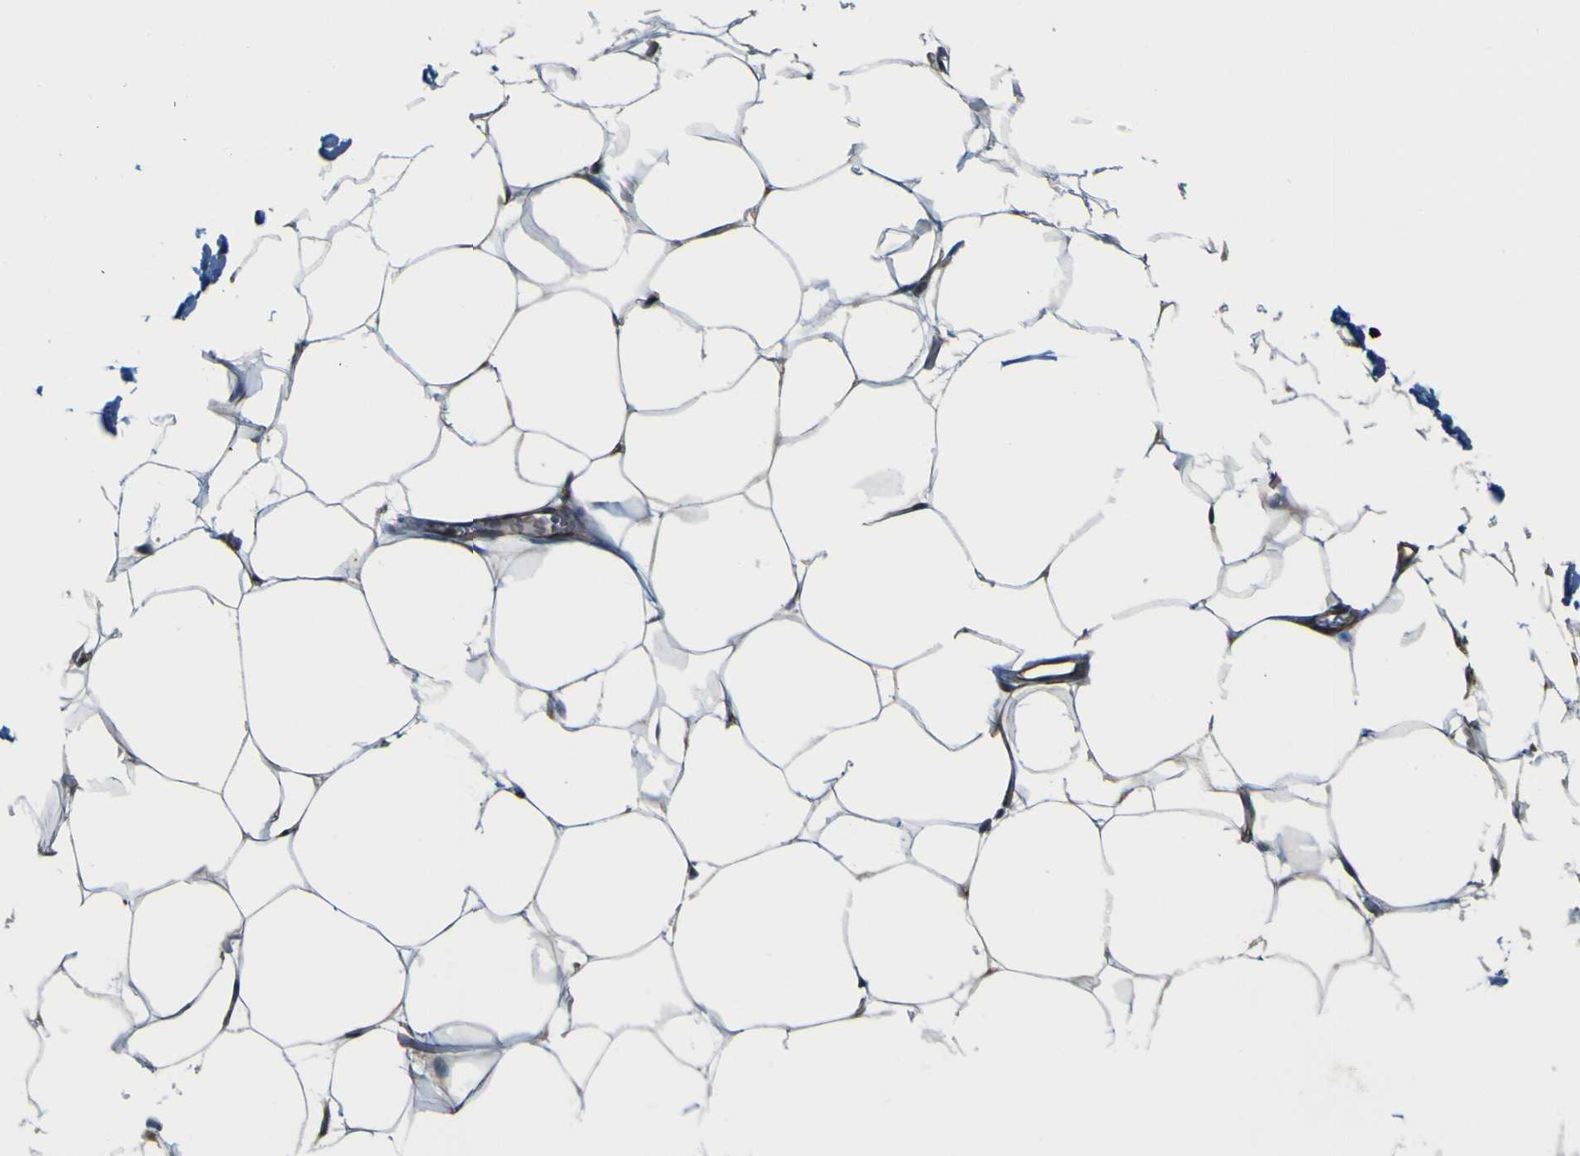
{"staining": {"intensity": "weak", "quantity": ">75%", "location": "cytoplasmic/membranous"}, "tissue": "adipose tissue", "cell_type": "Adipocytes", "image_type": "normal", "snomed": [{"axis": "morphology", "description": "Normal tissue, NOS"}, {"axis": "topography", "description": "Breast"}, {"axis": "topography", "description": "Adipose tissue"}], "caption": "Brown immunohistochemical staining in unremarkable human adipose tissue reveals weak cytoplasmic/membranous staining in about >75% of adipocytes. Nuclei are stained in blue.", "gene": "JPH1", "patient": {"sex": "female", "age": 25}}